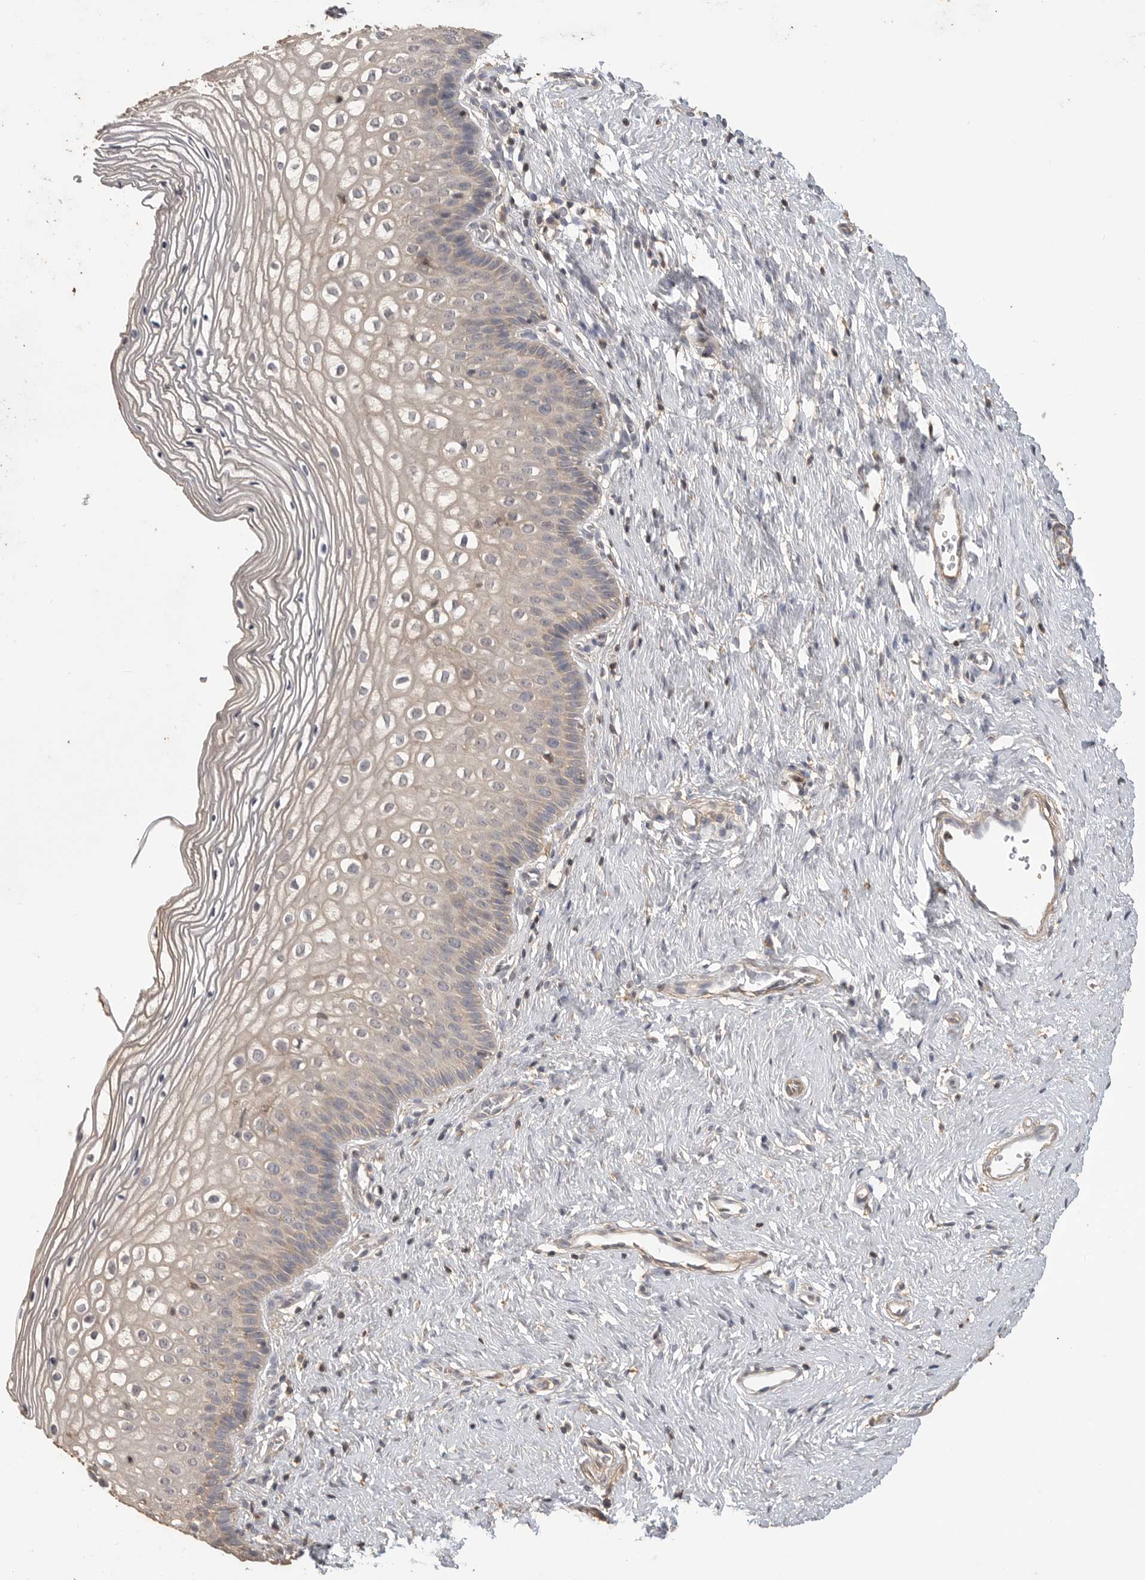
{"staining": {"intensity": "negative", "quantity": "none", "location": "none"}, "tissue": "cervix", "cell_type": "Squamous epithelial cells", "image_type": "normal", "snomed": [{"axis": "morphology", "description": "Normal tissue, NOS"}, {"axis": "topography", "description": "Cervix"}], "caption": "This is an IHC photomicrograph of unremarkable human cervix. There is no staining in squamous epithelial cells.", "gene": "MAP2K1", "patient": {"sex": "female", "age": 27}}